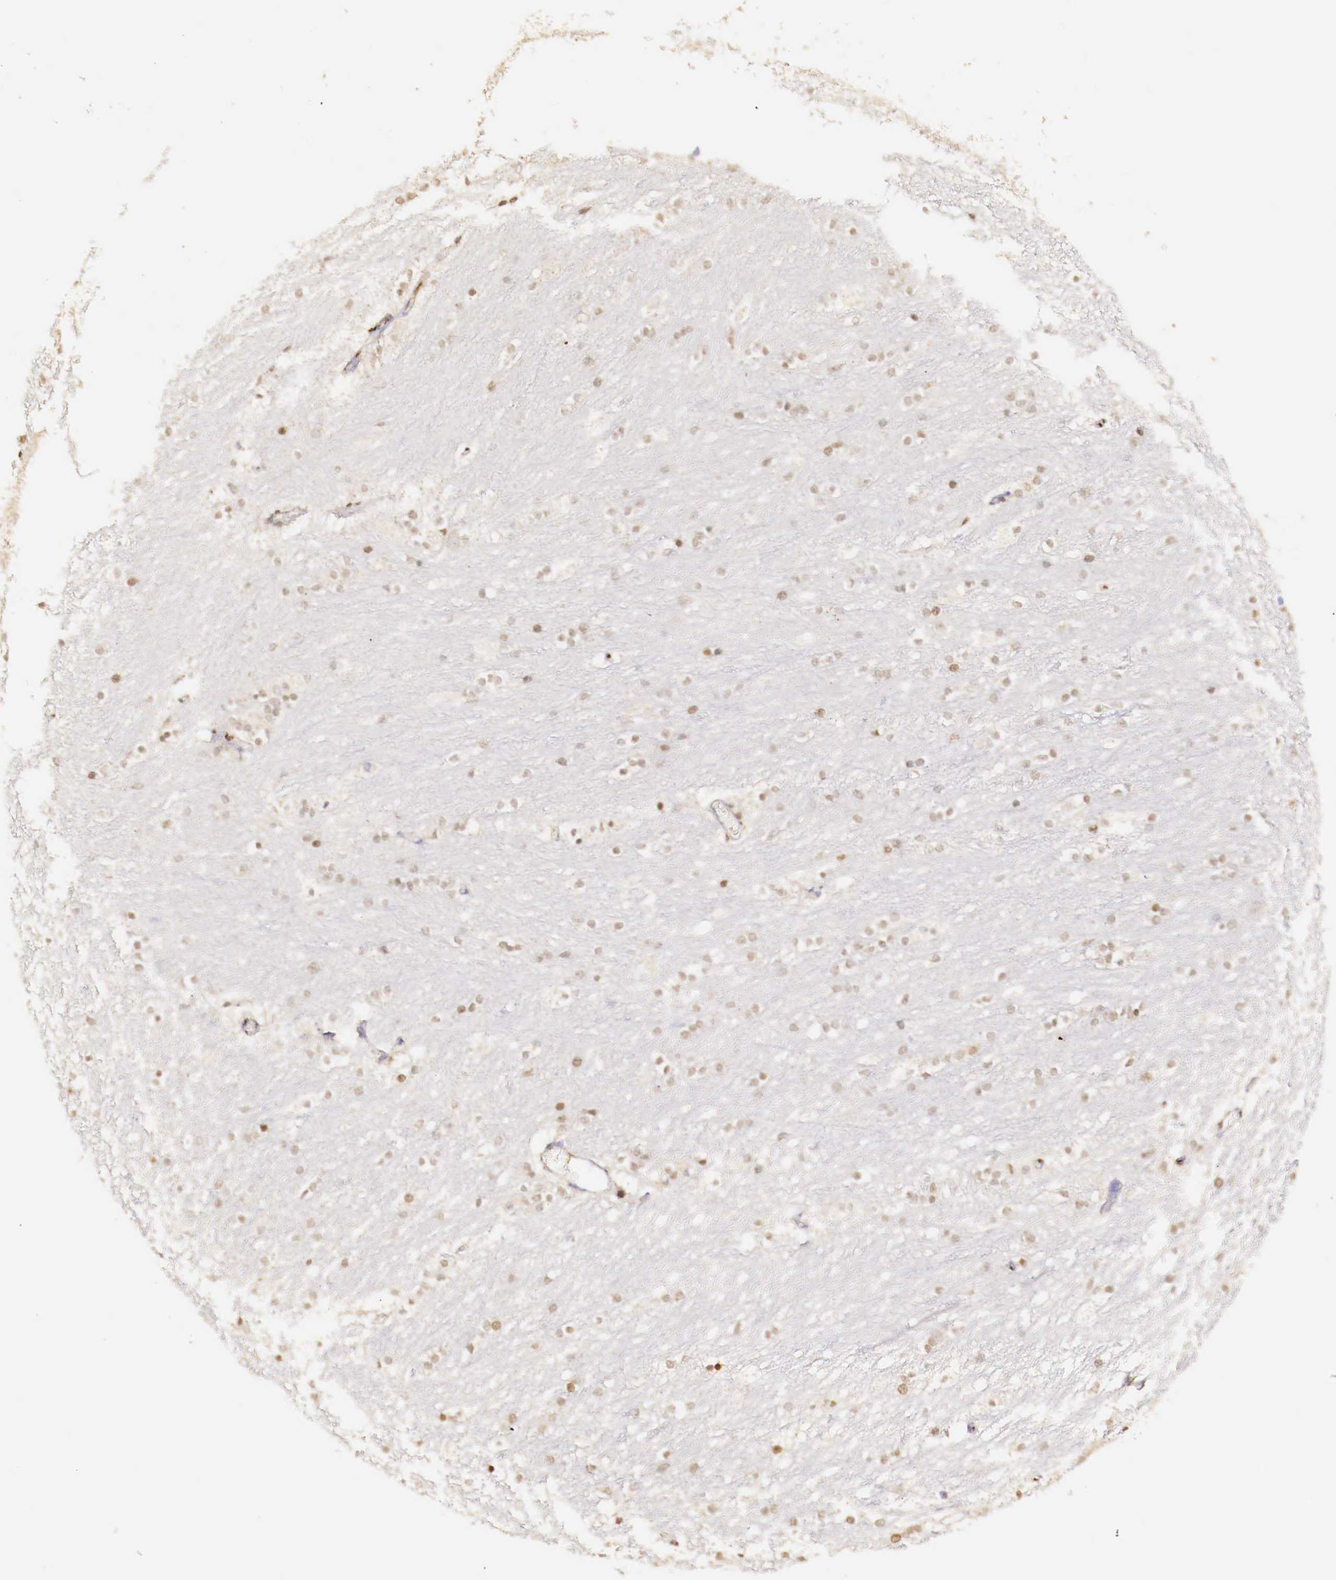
{"staining": {"intensity": "moderate", "quantity": "<25%", "location": "nuclear"}, "tissue": "caudate", "cell_type": "Glial cells", "image_type": "normal", "snomed": [{"axis": "morphology", "description": "Normal tissue, NOS"}, {"axis": "topography", "description": "Lateral ventricle wall"}], "caption": "High-magnification brightfield microscopy of normal caudate stained with DAB (3,3'-diaminobenzidine) (brown) and counterstained with hematoxylin (blue). glial cells exhibit moderate nuclear staining is appreciated in approximately<25% of cells. The staining was performed using DAB to visualize the protein expression in brown, while the nuclei were stained in blue with hematoxylin (Magnification: 20x).", "gene": "SP1", "patient": {"sex": "female", "age": 19}}